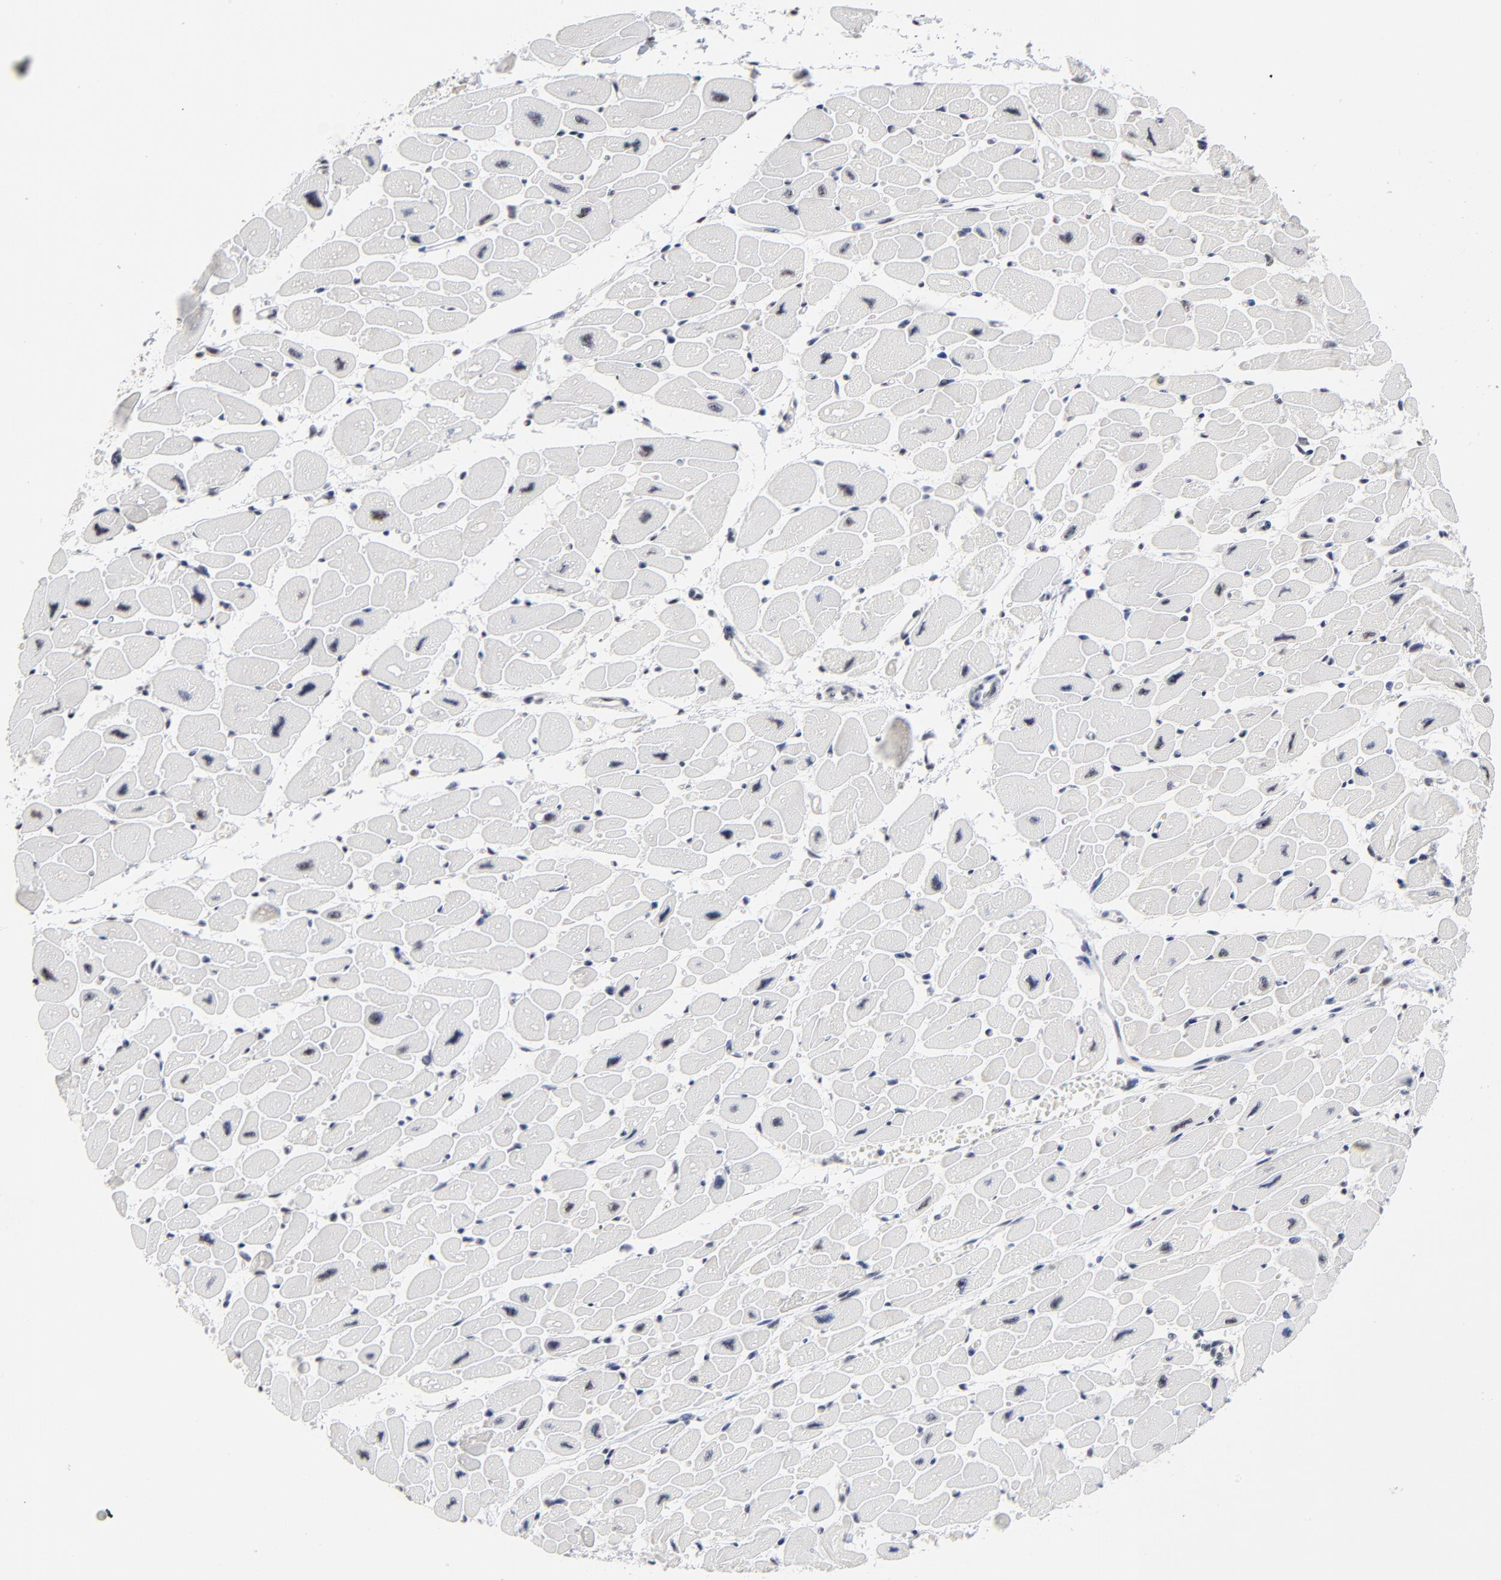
{"staining": {"intensity": "weak", "quantity": "<25%", "location": "nuclear"}, "tissue": "heart muscle", "cell_type": "Cardiomyocytes", "image_type": "normal", "snomed": [{"axis": "morphology", "description": "Normal tissue, NOS"}, {"axis": "topography", "description": "Heart"}], "caption": "This is an IHC micrograph of benign human heart muscle. There is no positivity in cardiomyocytes.", "gene": "MBD4", "patient": {"sex": "female", "age": 54}}